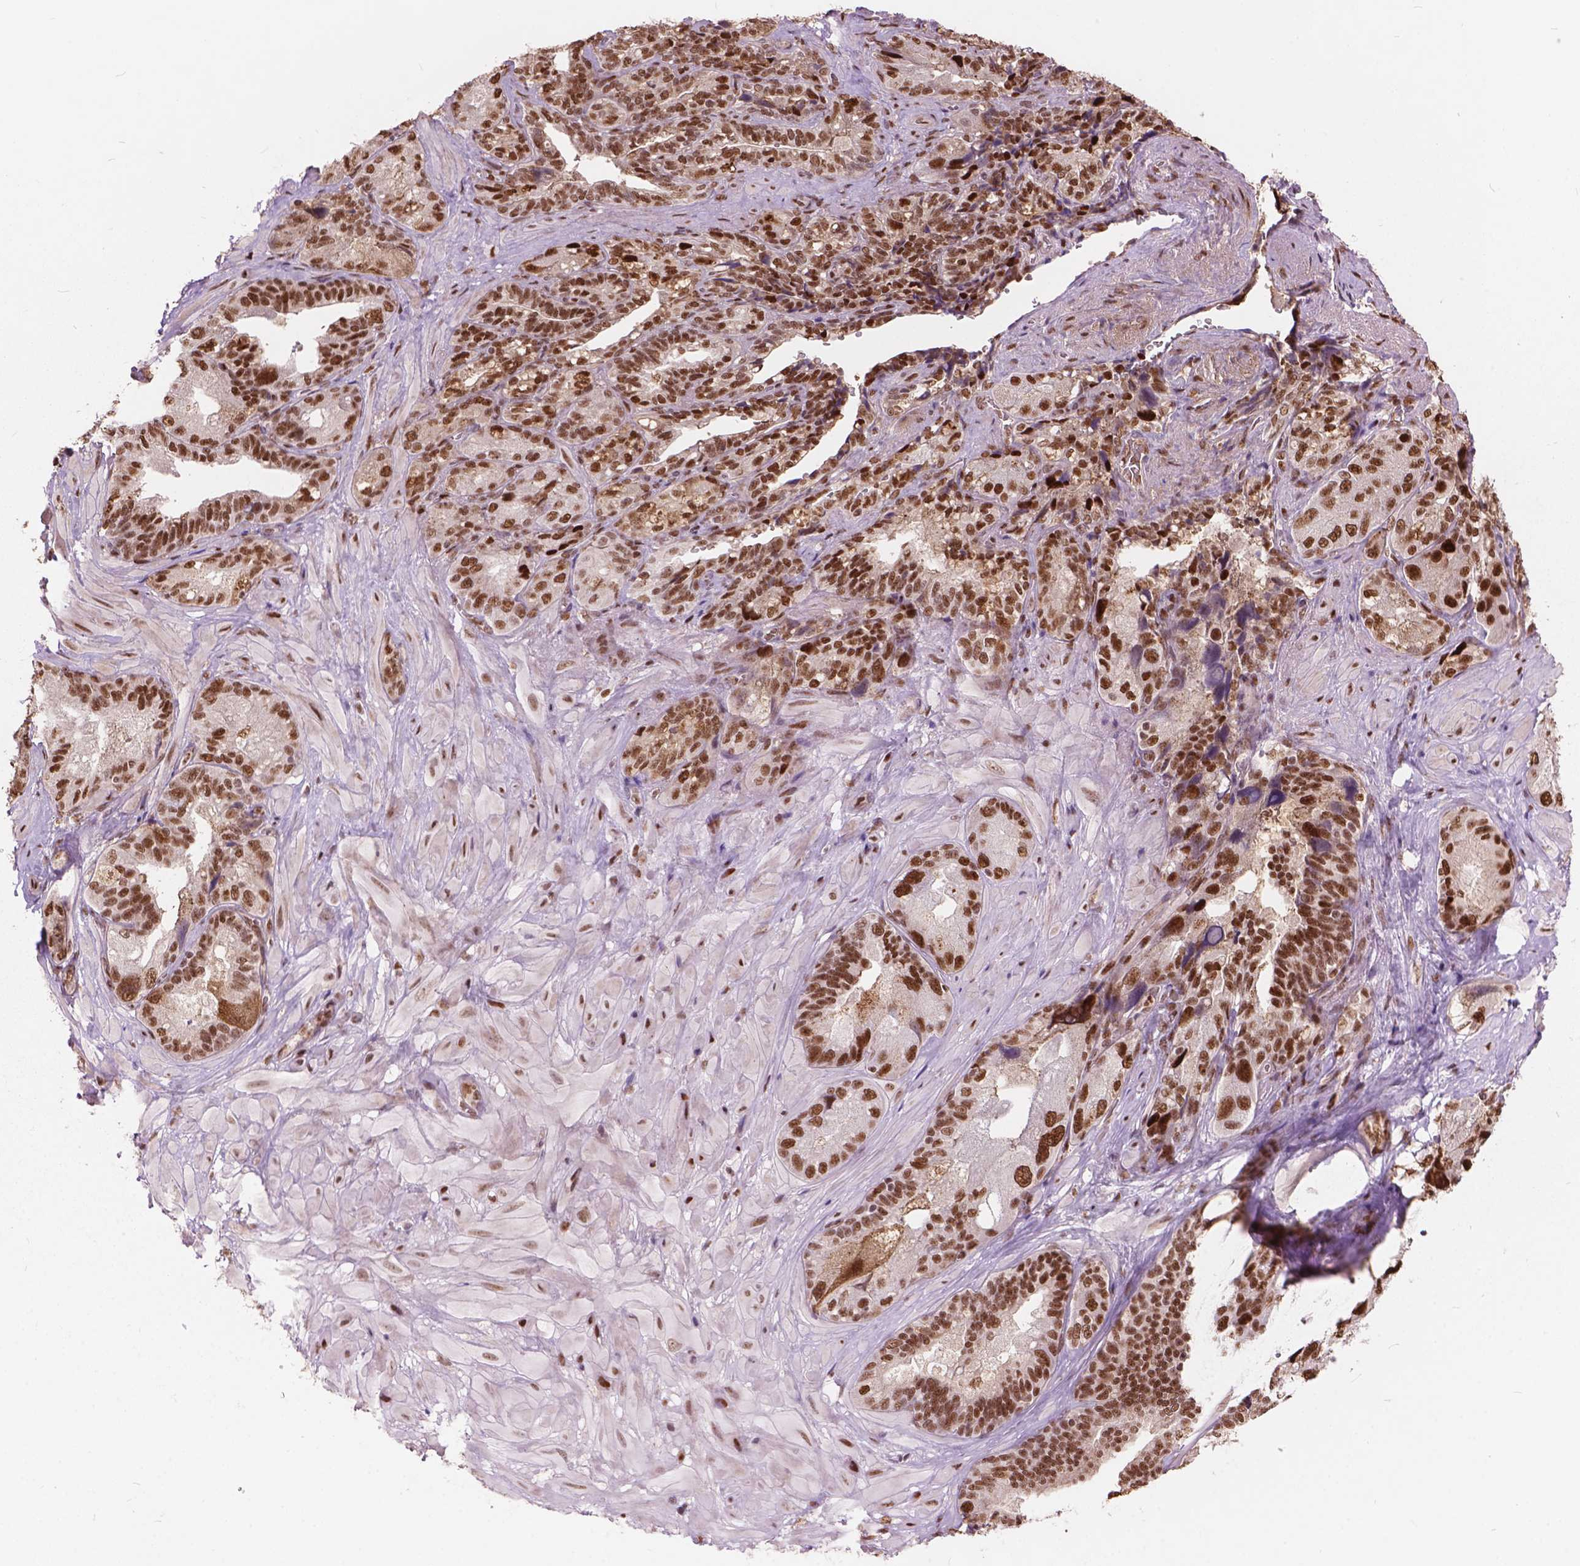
{"staining": {"intensity": "strong", "quantity": ">75%", "location": "nuclear"}, "tissue": "seminal vesicle", "cell_type": "Glandular cells", "image_type": "normal", "snomed": [{"axis": "morphology", "description": "Normal tissue, NOS"}, {"axis": "topography", "description": "Seminal veicle"}], "caption": "Immunohistochemistry (IHC) staining of benign seminal vesicle, which reveals high levels of strong nuclear expression in about >75% of glandular cells indicating strong nuclear protein staining. The staining was performed using DAB (3,3'-diaminobenzidine) (brown) for protein detection and nuclei were counterstained in hematoxylin (blue).", "gene": "ANP32A", "patient": {"sex": "male", "age": 69}}